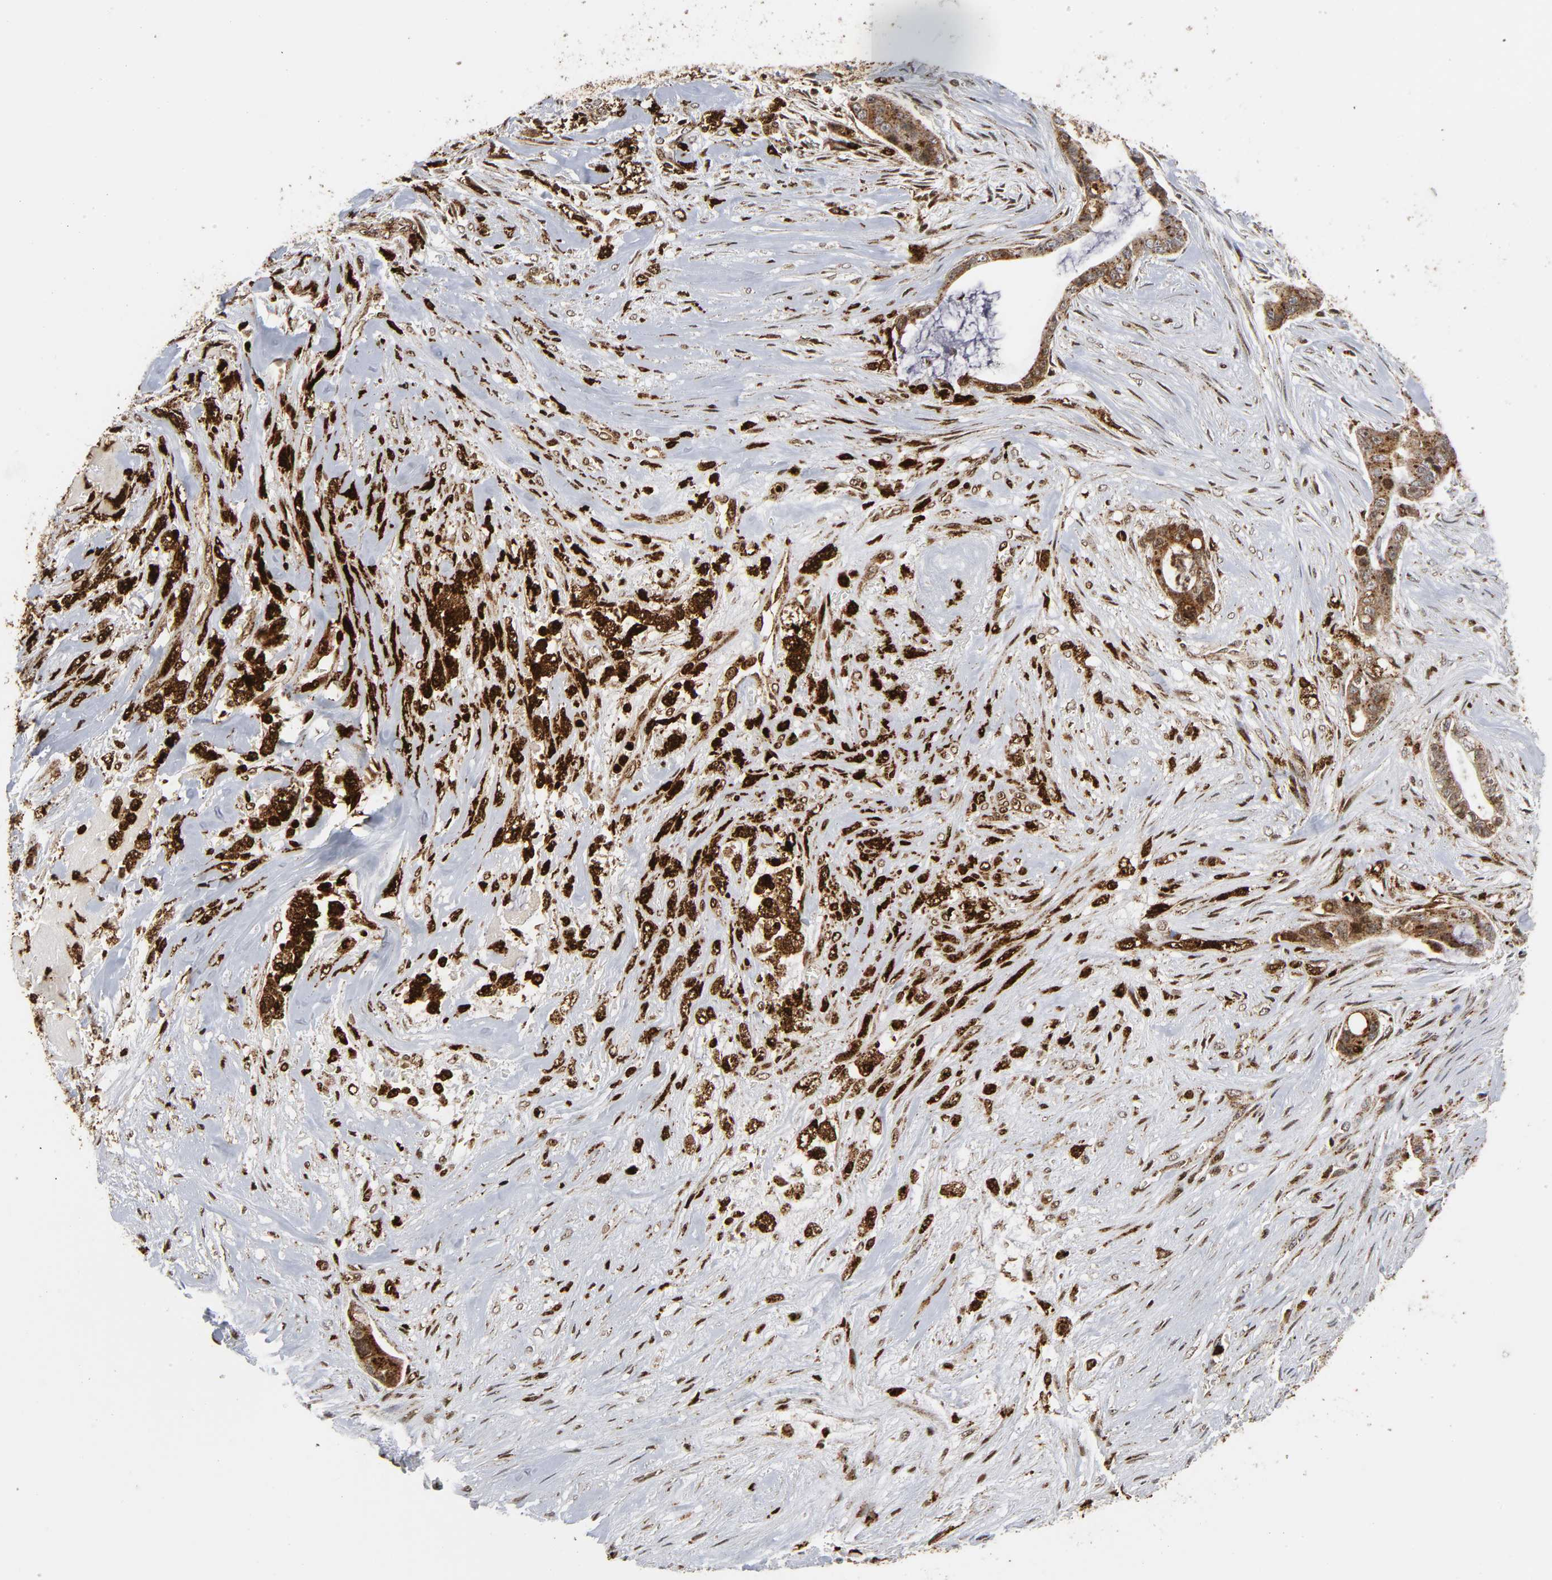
{"staining": {"intensity": "strong", "quantity": ">75%", "location": "cytoplasmic/membranous"}, "tissue": "liver cancer", "cell_type": "Tumor cells", "image_type": "cancer", "snomed": [{"axis": "morphology", "description": "Cholangiocarcinoma"}, {"axis": "topography", "description": "Liver"}], "caption": "Immunohistochemical staining of human liver cancer shows high levels of strong cytoplasmic/membranous protein staining in about >75% of tumor cells.", "gene": "PSAP", "patient": {"sex": "female", "age": 55}}